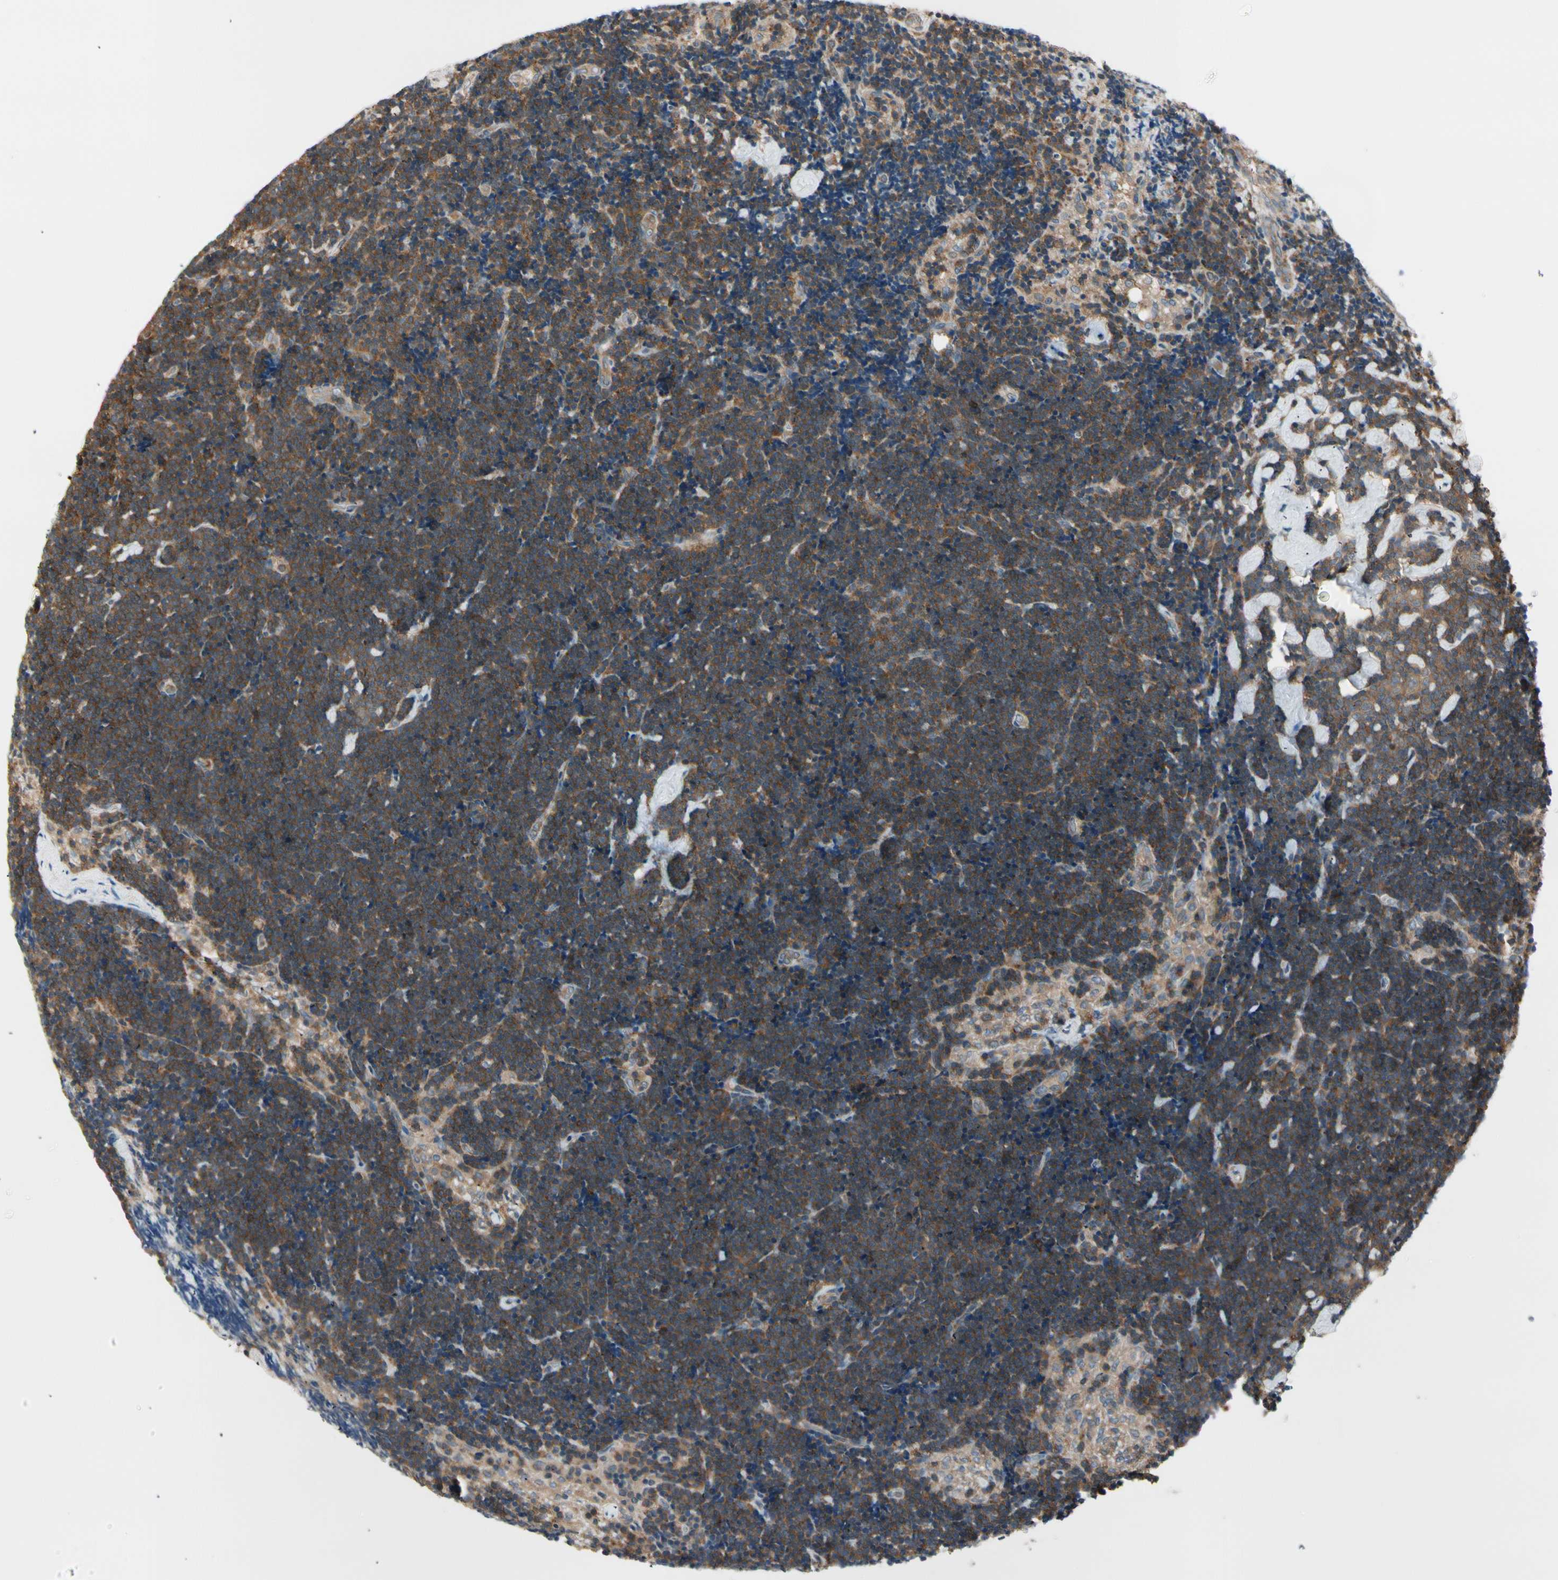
{"staining": {"intensity": "strong", "quantity": ">75%", "location": "cytoplasmic/membranous"}, "tissue": "lymph node", "cell_type": "Germinal center cells", "image_type": "normal", "snomed": [{"axis": "morphology", "description": "Normal tissue, NOS"}, {"axis": "topography", "description": "Lymph node"}], "caption": "Strong cytoplasmic/membranous protein positivity is appreciated in about >75% of germinal center cells in lymph node. Nuclei are stained in blue.", "gene": "OXSR1", "patient": {"sex": "male", "age": 63}}